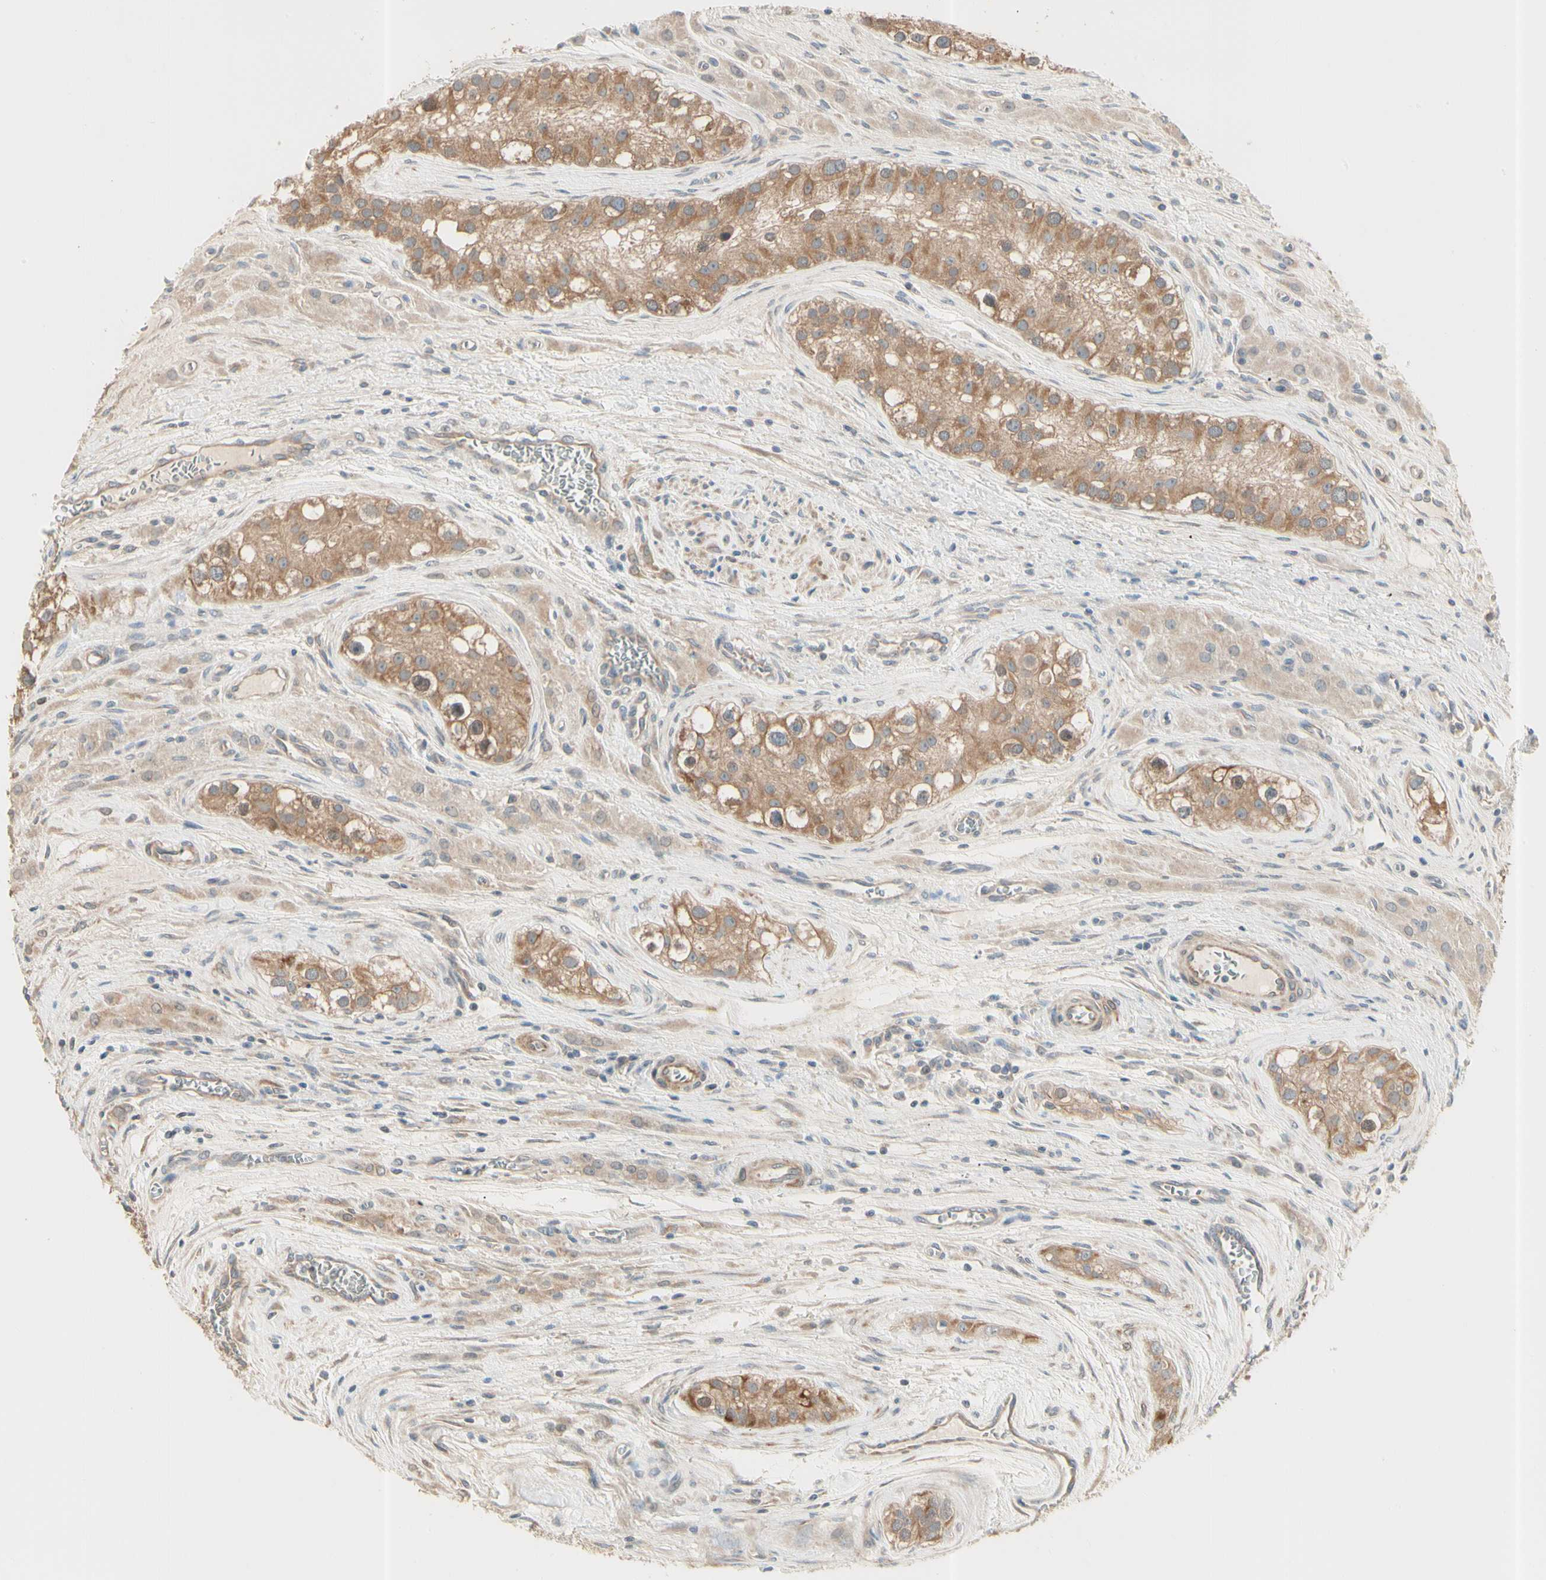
{"staining": {"intensity": "moderate", "quantity": ">75%", "location": "cytoplasmic/membranous"}, "tissue": "testis cancer", "cell_type": "Tumor cells", "image_type": "cancer", "snomed": [{"axis": "morphology", "description": "Carcinoma, Embryonal, NOS"}, {"axis": "topography", "description": "Testis"}], "caption": "A high-resolution image shows IHC staining of embryonal carcinoma (testis), which reveals moderate cytoplasmic/membranous expression in about >75% of tumor cells.", "gene": "IRAG1", "patient": {"sex": "male", "age": 28}}